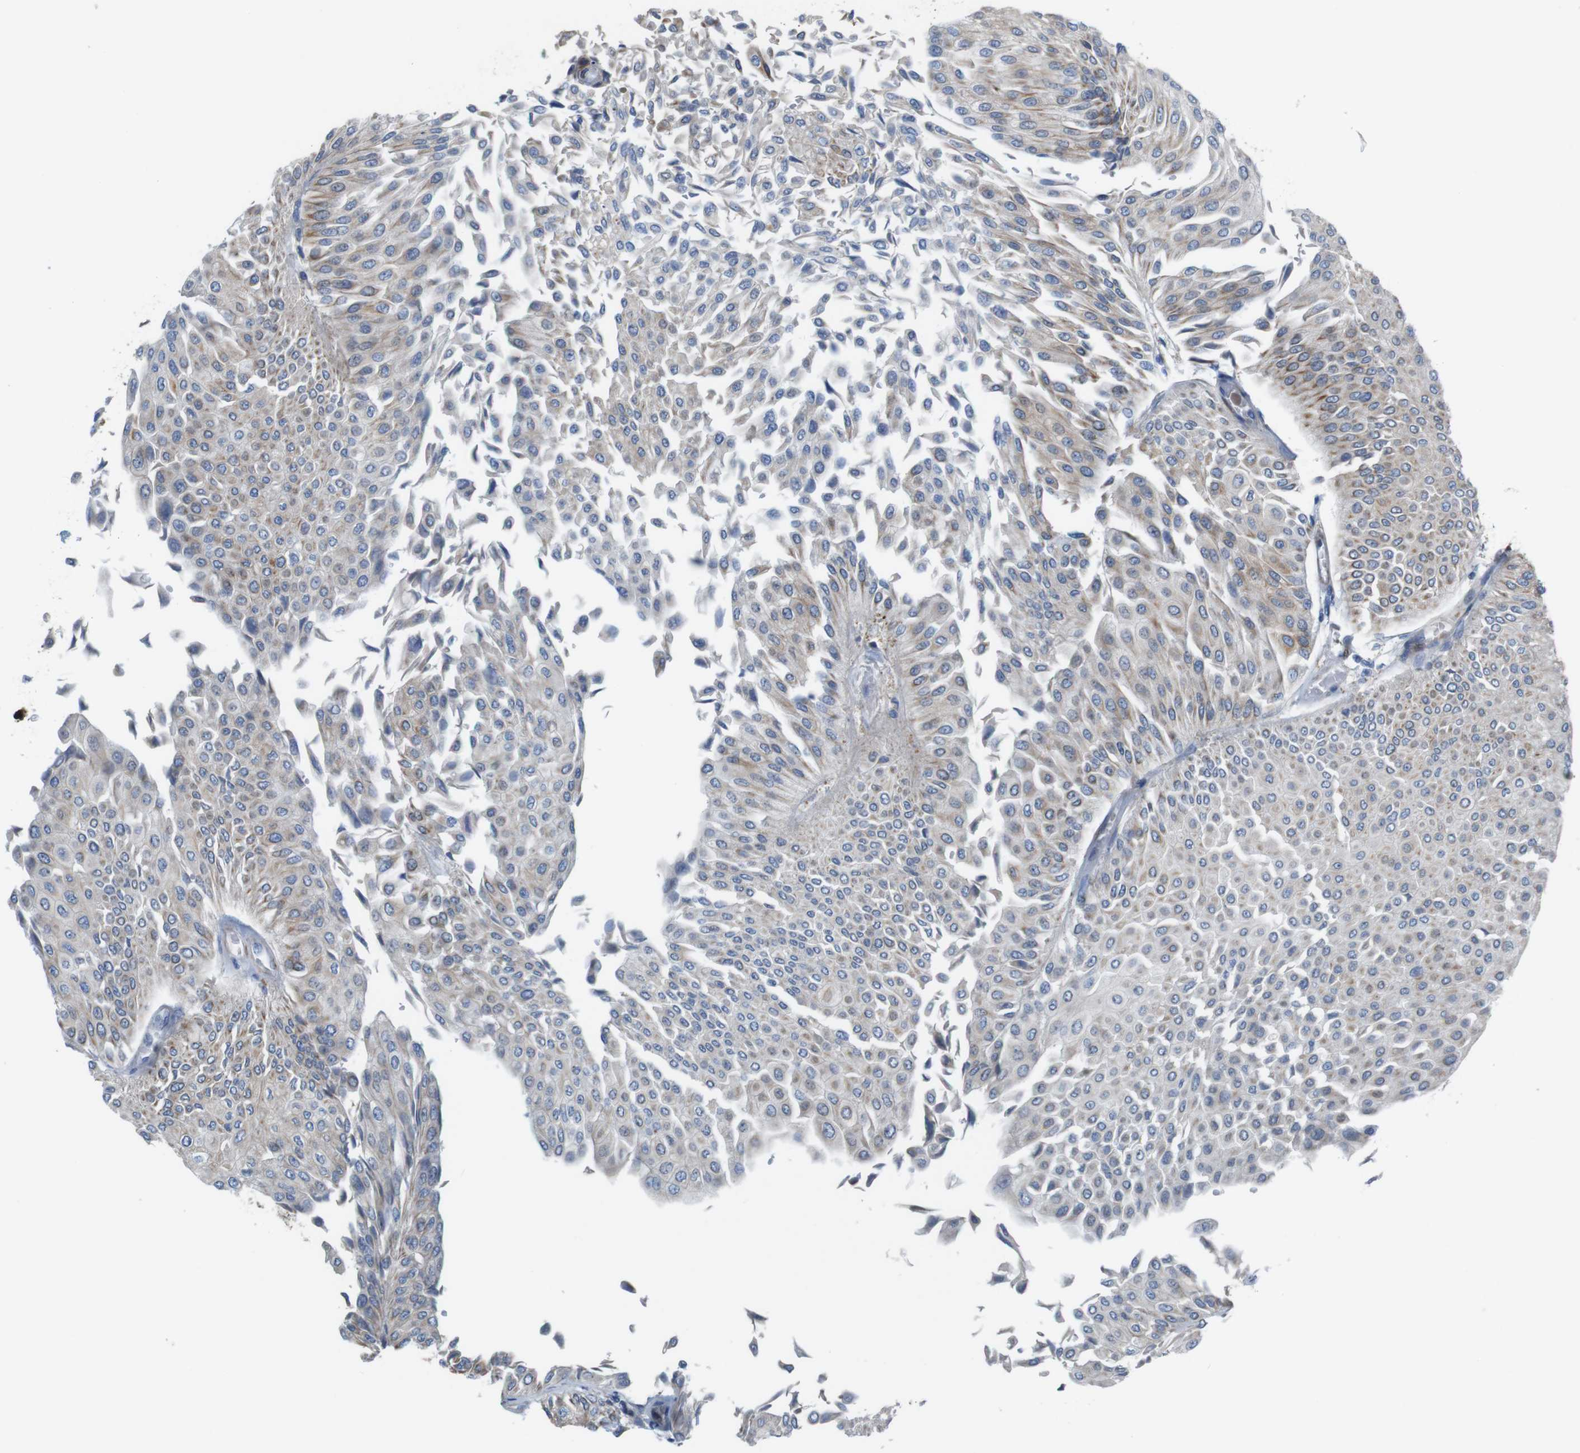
{"staining": {"intensity": "moderate", "quantity": "25%-75%", "location": "cytoplasmic/membranous"}, "tissue": "urothelial cancer", "cell_type": "Tumor cells", "image_type": "cancer", "snomed": [{"axis": "morphology", "description": "Urothelial carcinoma, Low grade"}, {"axis": "topography", "description": "Urinary bladder"}], "caption": "Moderate cytoplasmic/membranous expression is identified in approximately 25%-75% of tumor cells in urothelial cancer.", "gene": "PTGER4", "patient": {"sex": "male", "age": 67}}